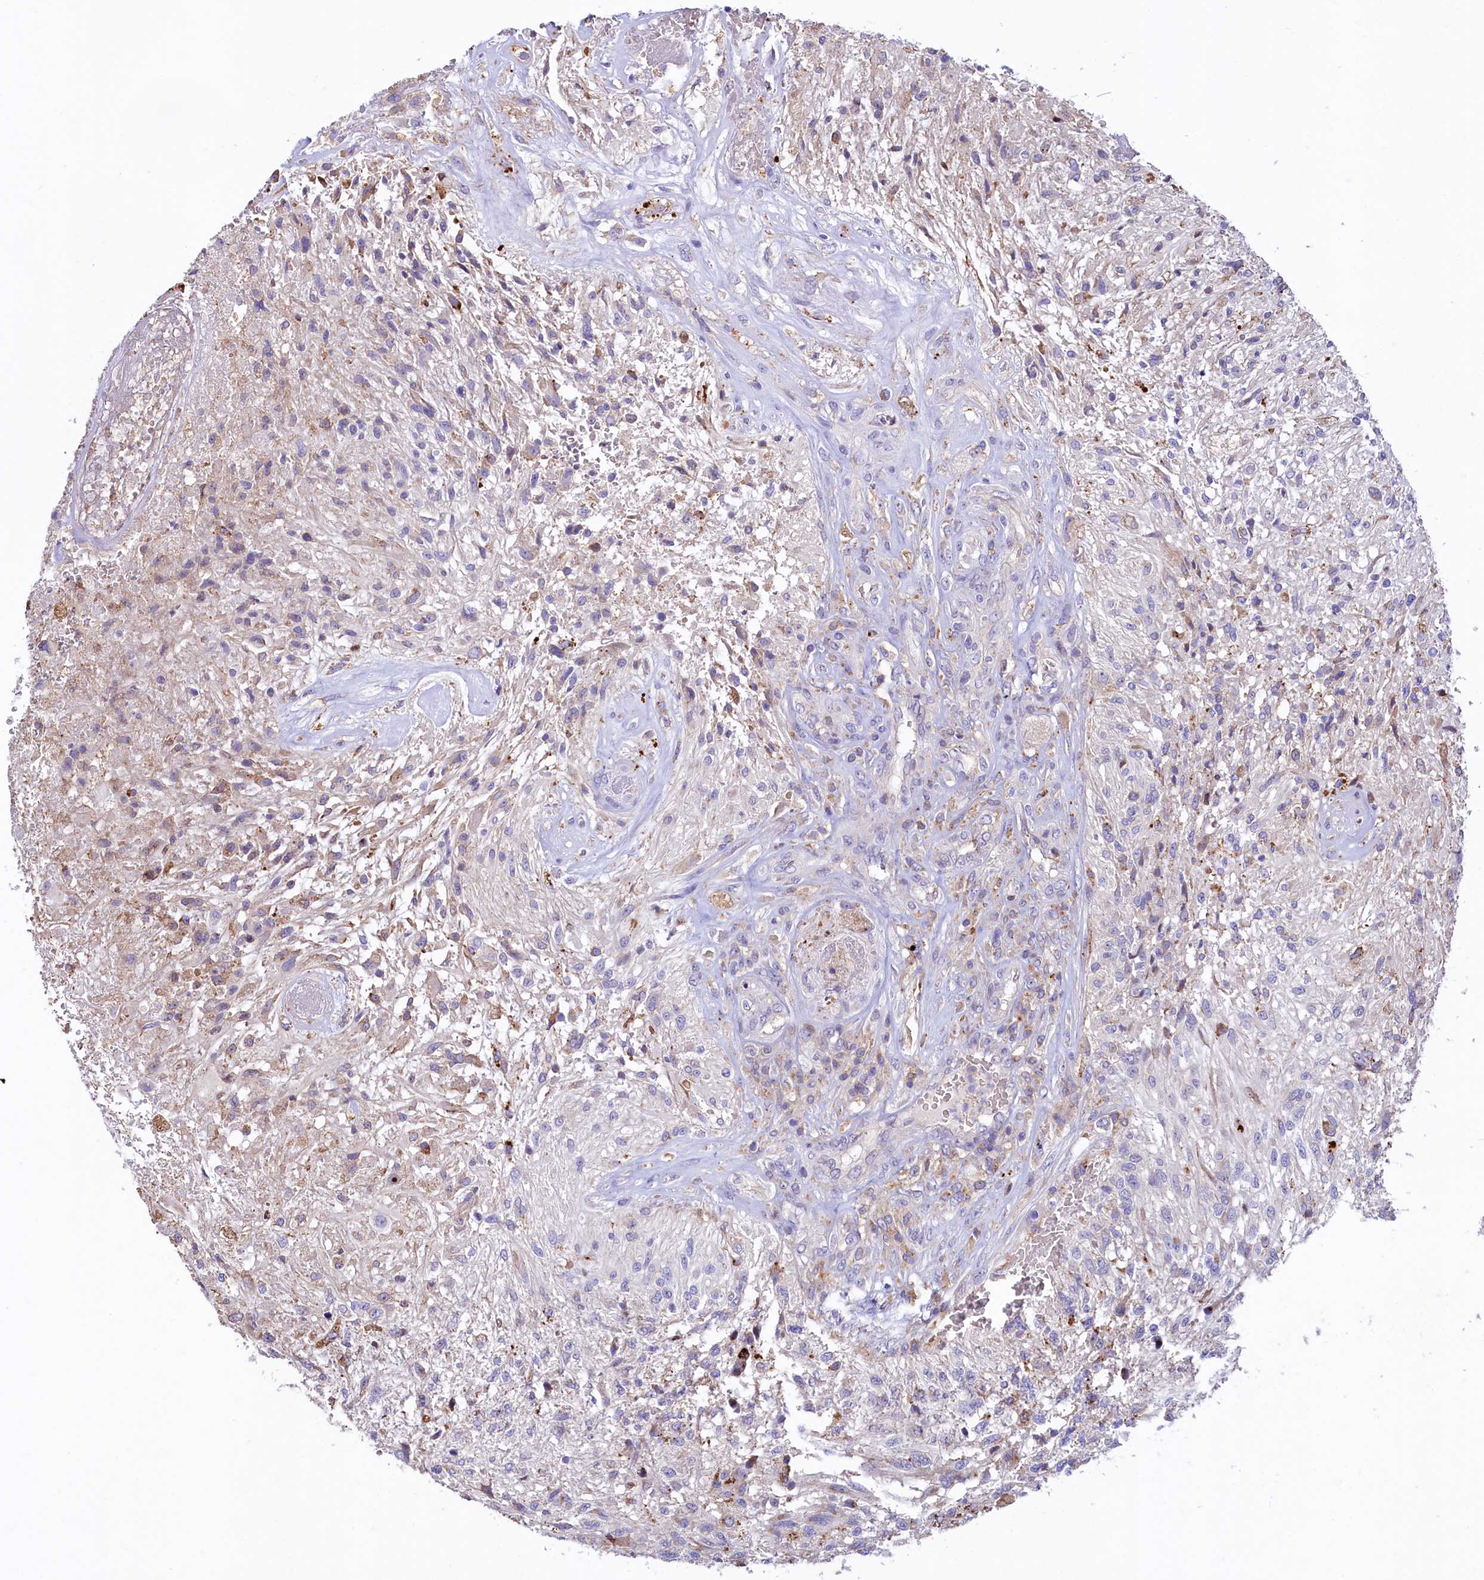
{"staining": {"intensity": "negative", "quantity": "none", "location": "none"}, "tissue": "glioma", "cell_type": "Tumor cells", "image_type": "cancer", "snomed": [{"axis": "morphology", "description": "Glioma, malignant, High grade"}, {"axis": "topography", "description": "Brain"}], "caption": "DAB immunohistochemical staining of human malignant high-grade glioma exhibits no significant staining in tumor cells.", "gene": "HPS6", "patient": {"sex": "male", "age": 56}}